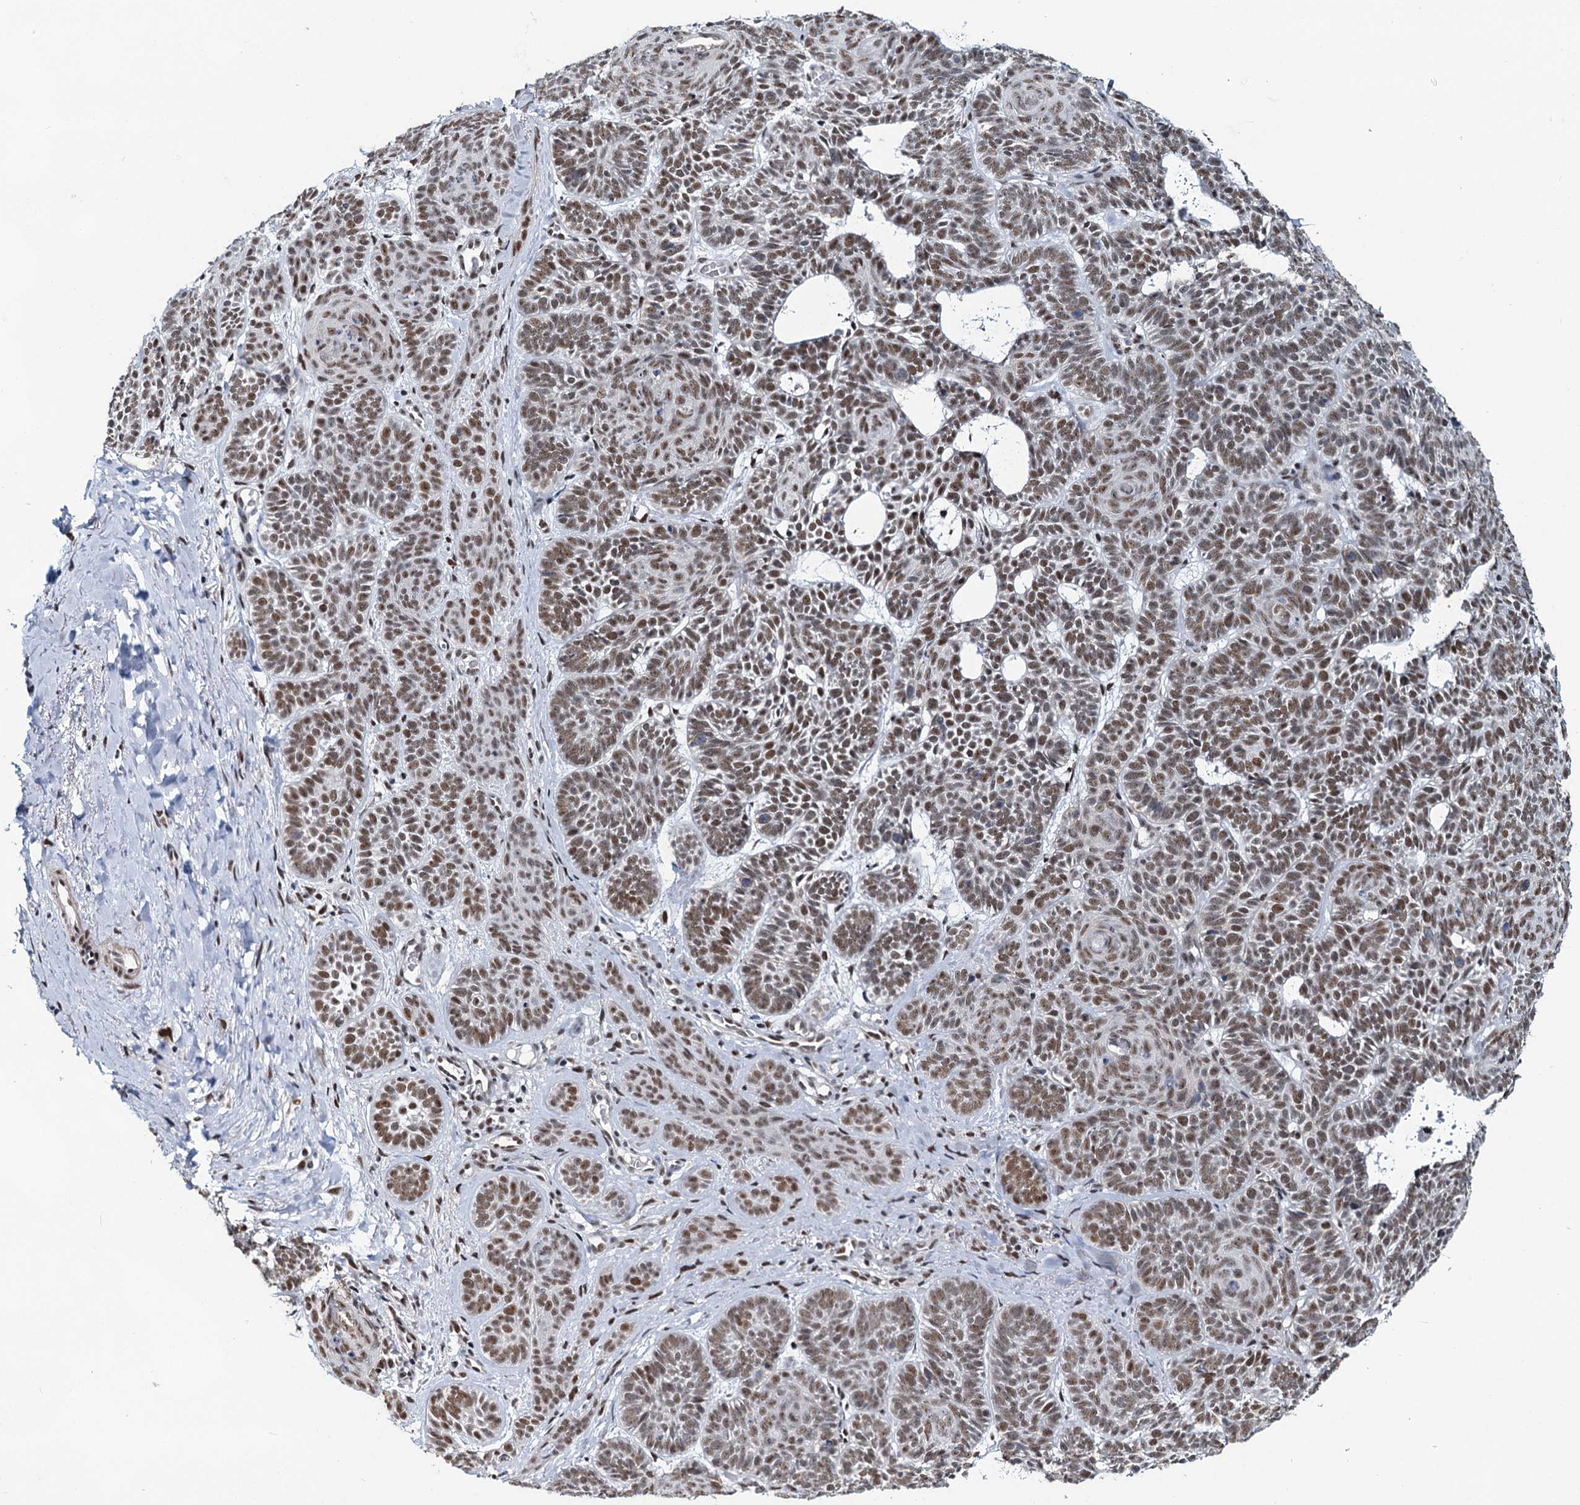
{"staining": {"intensity": "moderate", "quantity": ">75%", "location": "nuclear"}, "tissue": "skin cancer", "cell_type": "Tumor cells", "image_type": "cancer", "snomed": [{"axis": "morphology", "description": "Basal cell carcinoma"}, {"axis": "topography", "description": "Skin"}], "caption": "Protein staining reveals moderate nuclear expression in about >75% of tumor cells in skin cancer. (Stains: DAB (3,3'-diaminobenzidine) in brown, nuclei in blue, Microscopy: brightfield microscopy at high magnification).", "gene": "METTL14", "patient": {"sex": "male", "age": 85}}